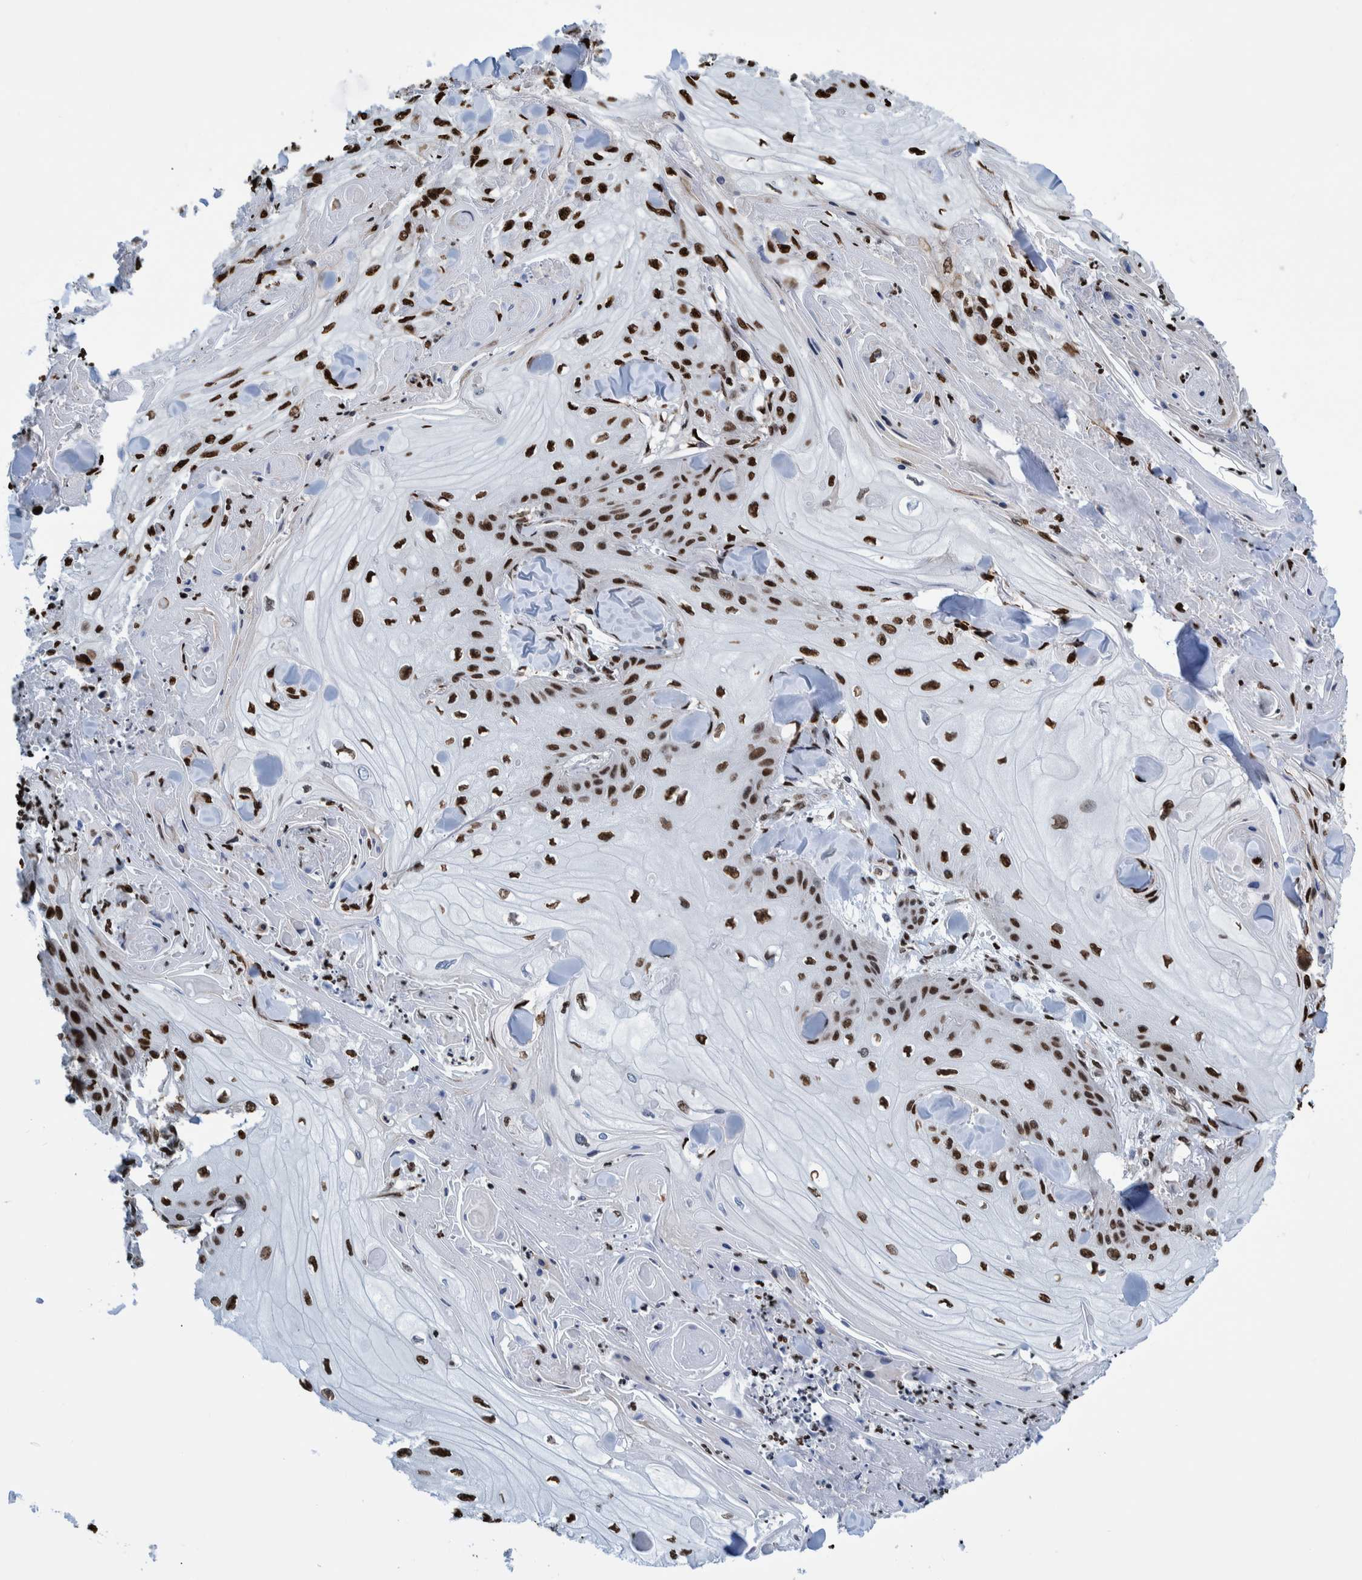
{"staining": {"intensity": "strong", "quantity": ">75%", "location": "nuclear"}, "tissue": "skin cancer", "cell_type": "Tumor cells", "image_type": "cancer", "snomed": [{"axis": "morphology", "description": "Squamous cell carcinoma, NOS"}, {"axis": "topography", "description": "Skin"}], "caption": "A brown stain highlights strong nuclear positivity of a protein in skin cancer tumor cells.", "gene": "HEATR9", "patient": {"sex": "male", "age": 74}}